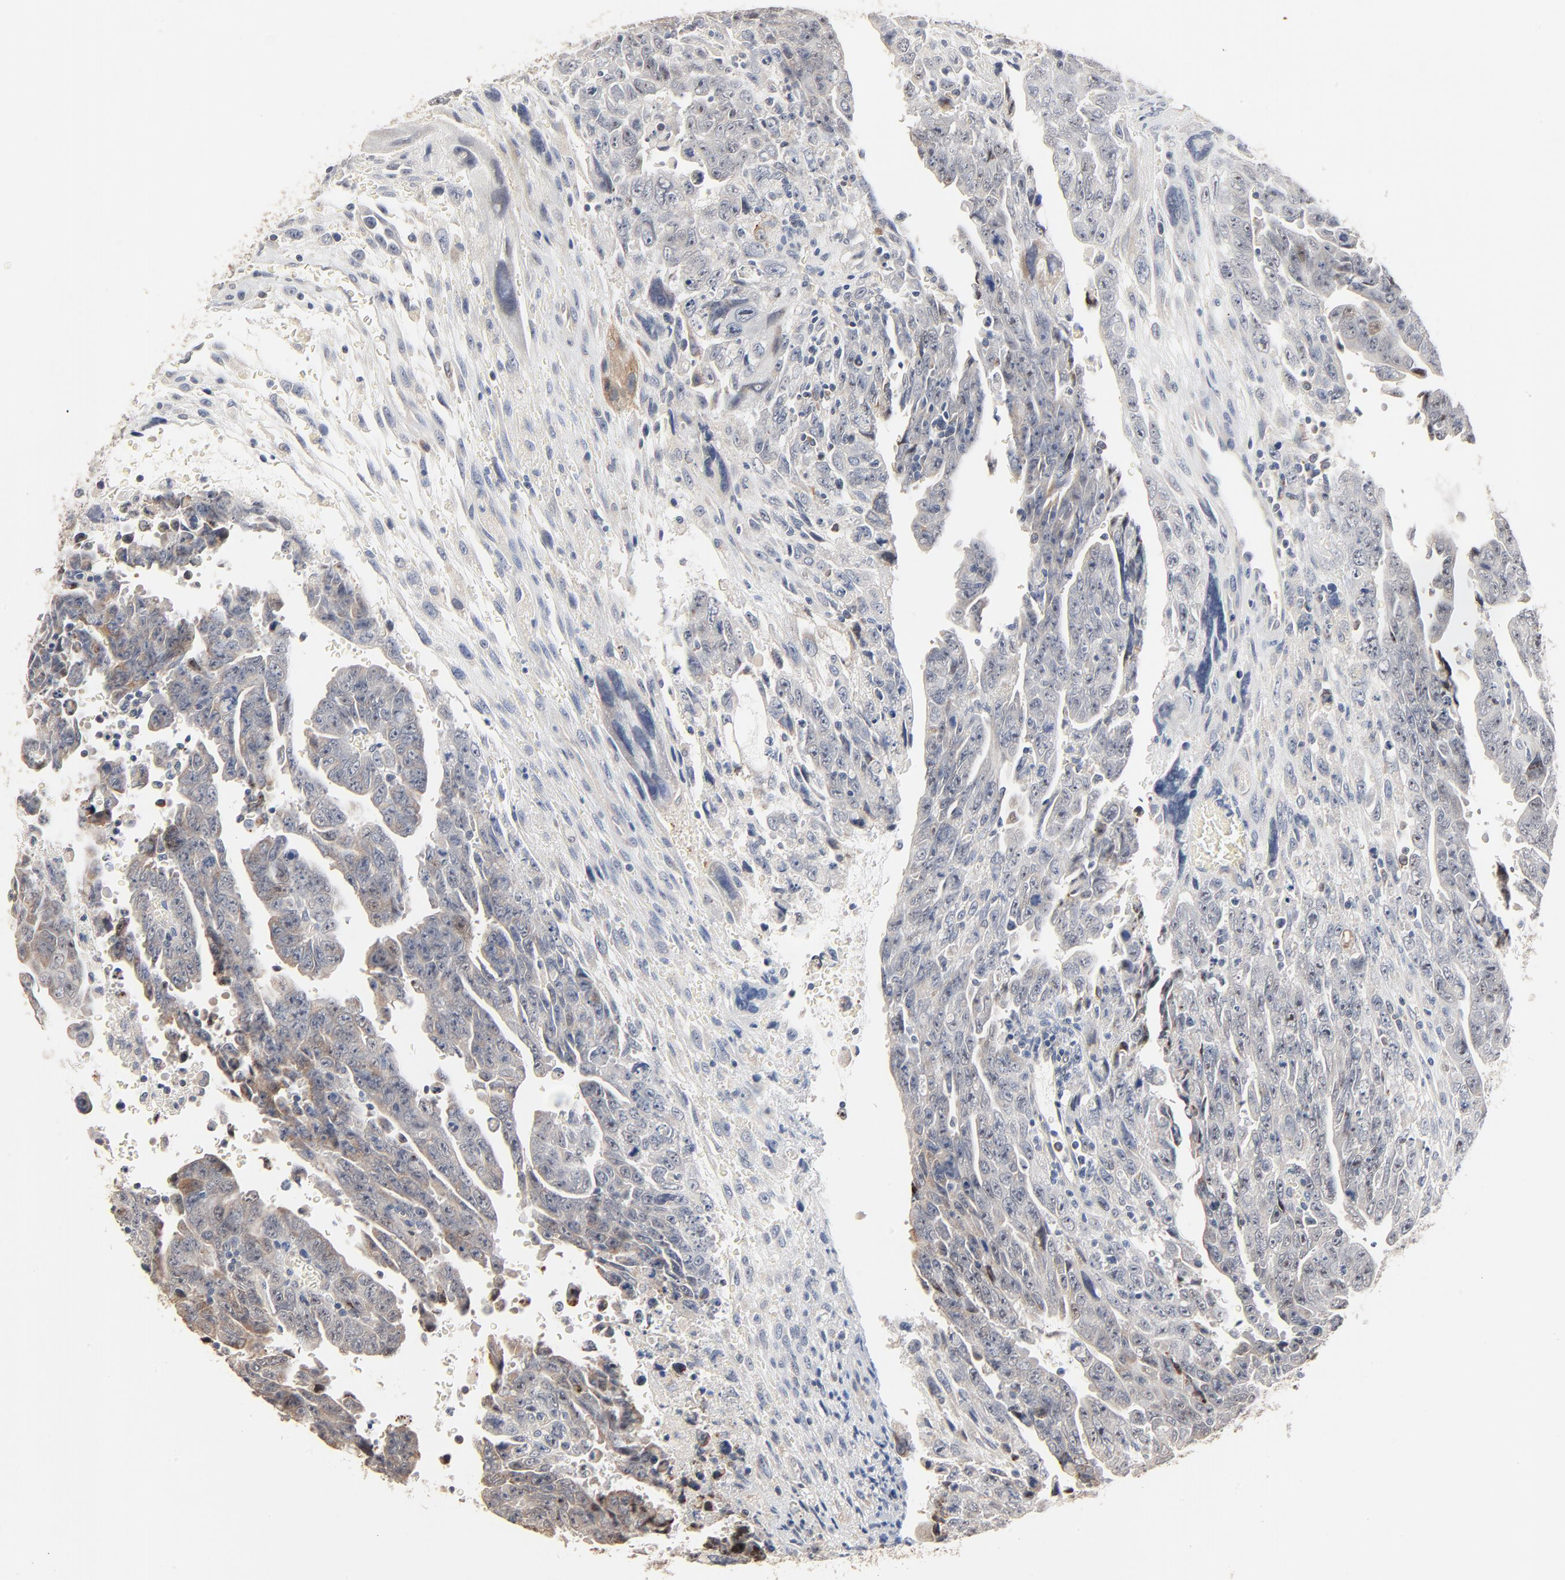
{"staining": {"intensity": "negative", "quantity": "none", "location": "none"}, "tissue": "testis cancer", "cell_type": "Tumor cells", "image_type": "cancer", "snomed": [{"axis": "morphology", "description": "Carcinoma, Embryonal, NOS"}, {"axis": "topography", "description": "Testis"}], "caption": "Immunohistochemistry (IHC) photomicrograph of neoplastic tissue: human embryonal carcinoma (testis) stained with DAB (3,3'-diaminobenzidine) exhibits no significant protein positivity in tumor cells. The staining was performed using DAB to visualize the protein expression in brown, while the nuclei were stained in blue with hematoxylin (Magnification: 20x).", "gene": "ZDHHC8", "patient": {"sex": "male", "age": 28}}